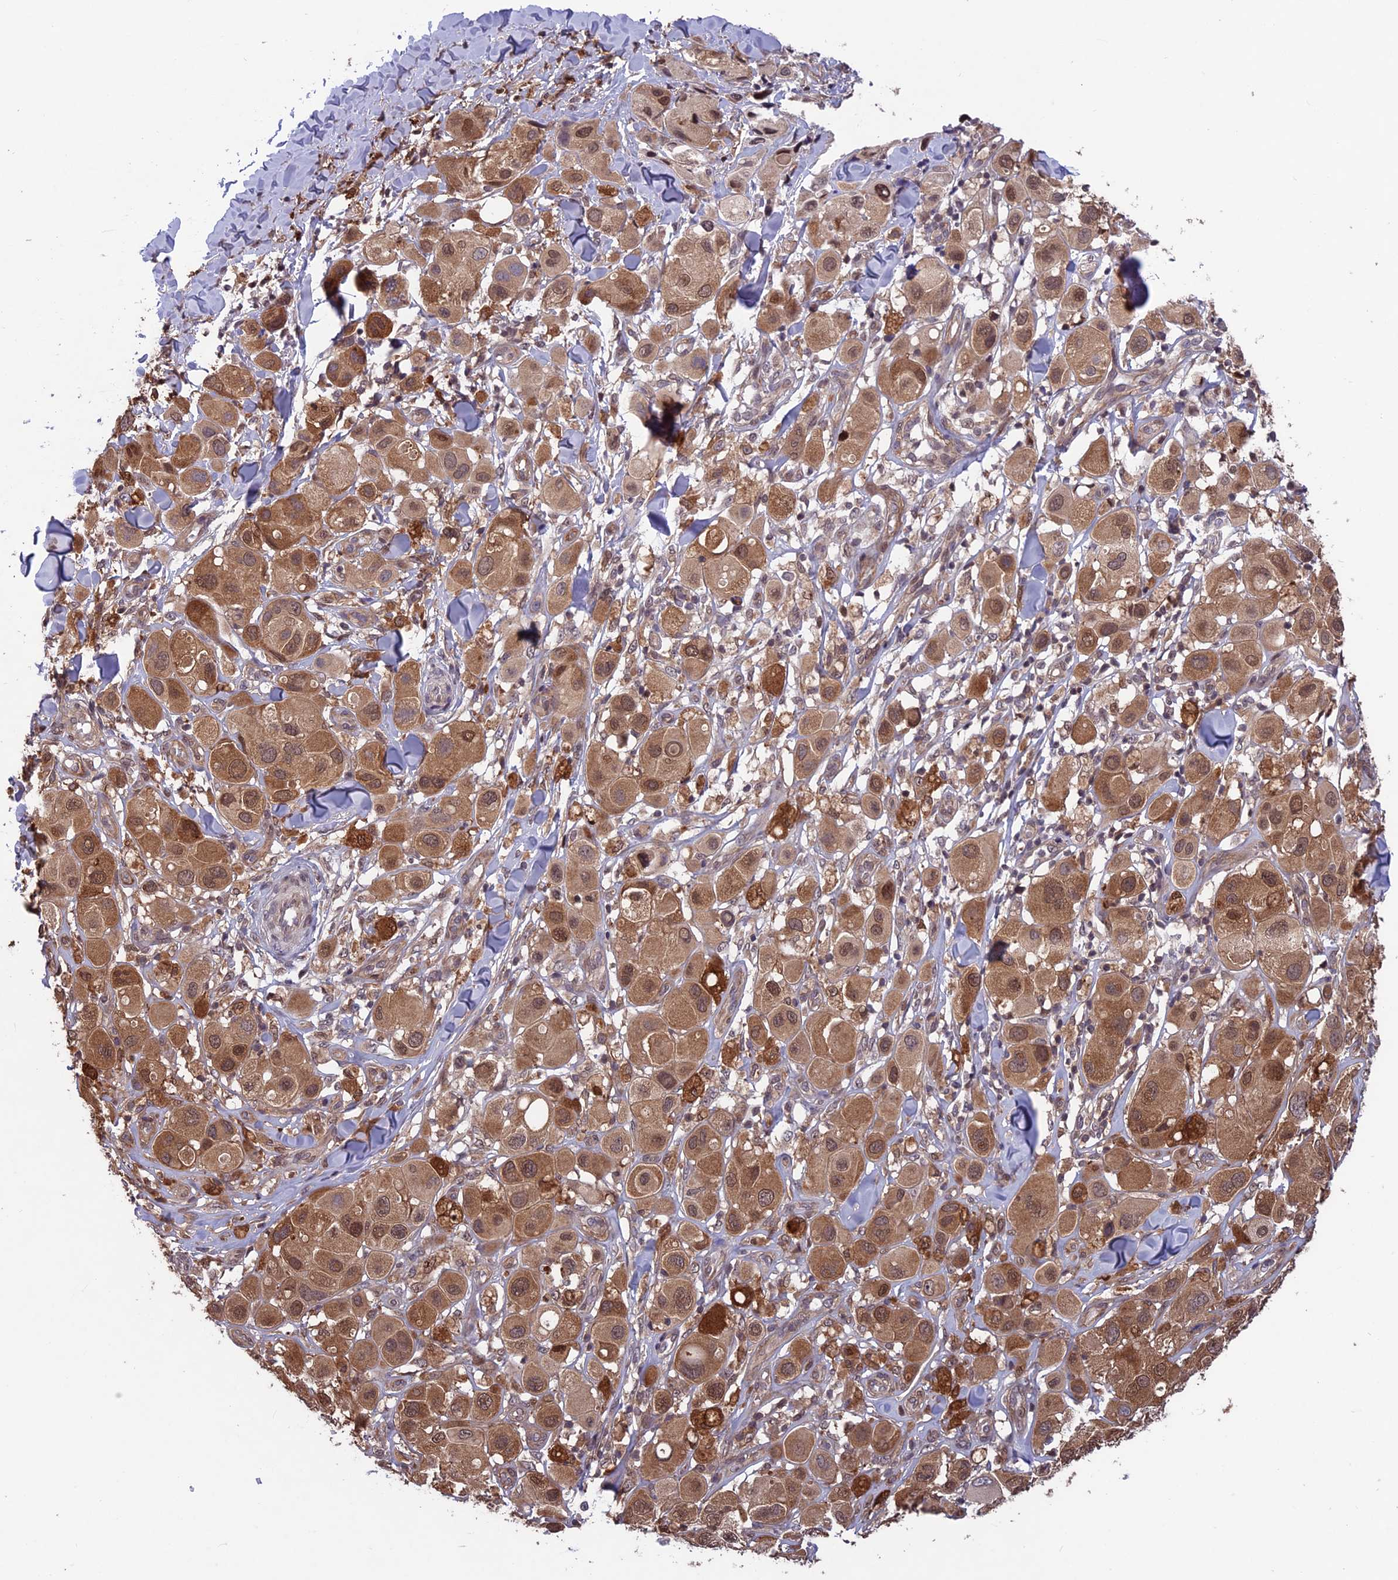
{"staining": {"intensity": "moderate", "quantity": ">75%", "location": "cytoplasmic/membranous,nuclear"}, "tissue": "melanoma", "cell_type": "Tumor cells", "image_type": "cancer", "snomed": [{"axis": "morphology", "description": "Malignant melanoma, Metastatic site"}, {"axis": "topography", "description": "Skin"}], "caption": "Immunohistochemistry (IHC) (DAB) staining of malignant melanoma (metastatic site) demonstrates moderate cytoplasmic/membranous and nuclear protein staining in approximately >75% of tumor cells.", "gene": "MAST2", "patient": {"sex": "male", "age": 41}}